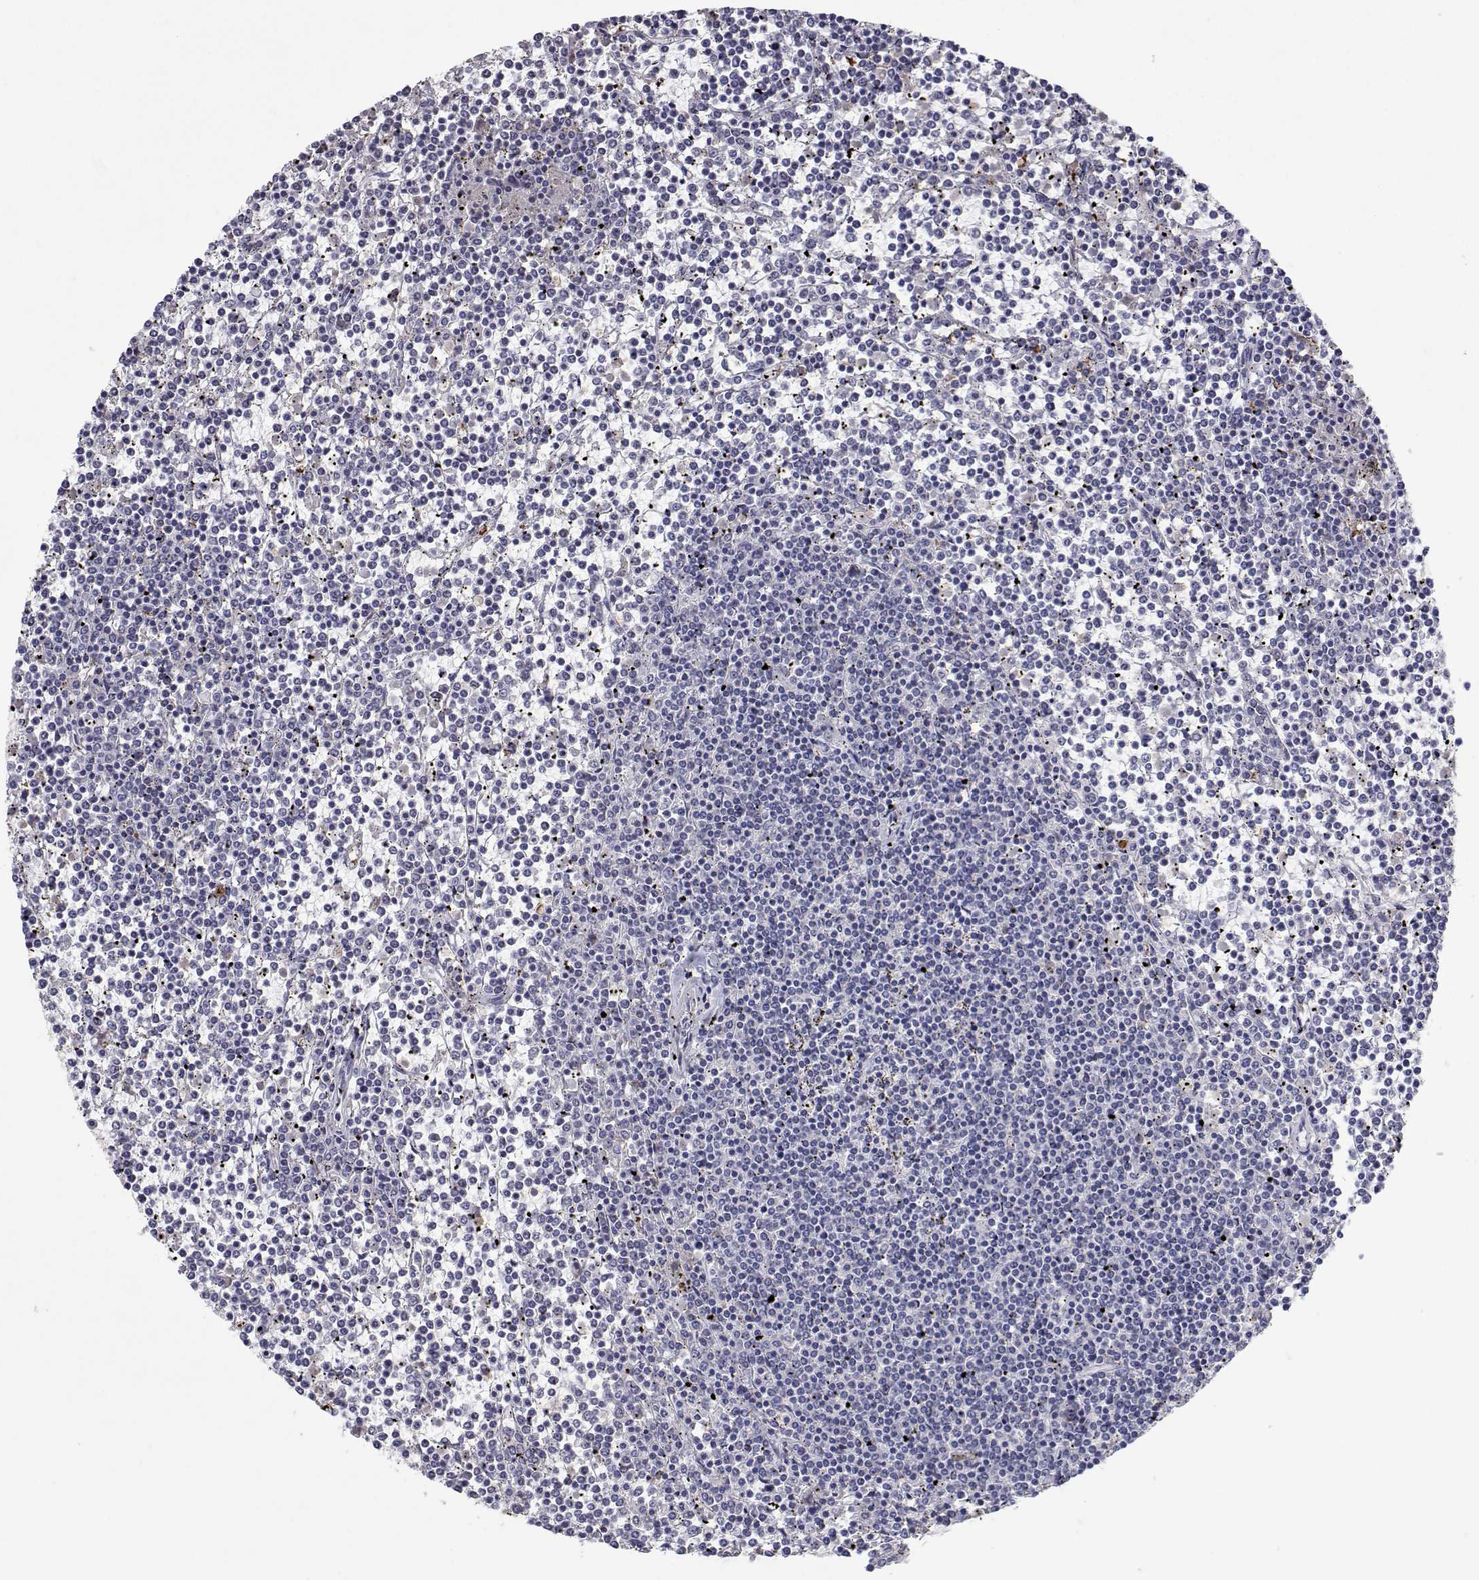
{"staining": {"intensity": "negative", "quantity": "none", "location": "none"}, "tissue": "lymphoma", "cell_type": "Tumor cells", "image_type": "cancer", "snomed": [{"axis": "morphology", "description": "Malignant lymphoma, non-Hodgkin's type, Low grade"}, {"axis": "topography", "description": "Spleen"}], "caption": "This is an immunohistochemistry (IHC) micrograph of human low-grade malignant lymphoma, non-Hodgkin's type. There is no staining in tumor cells.", "gene": "RBPJL", "patient": {"sex": "female", "age": 19}}